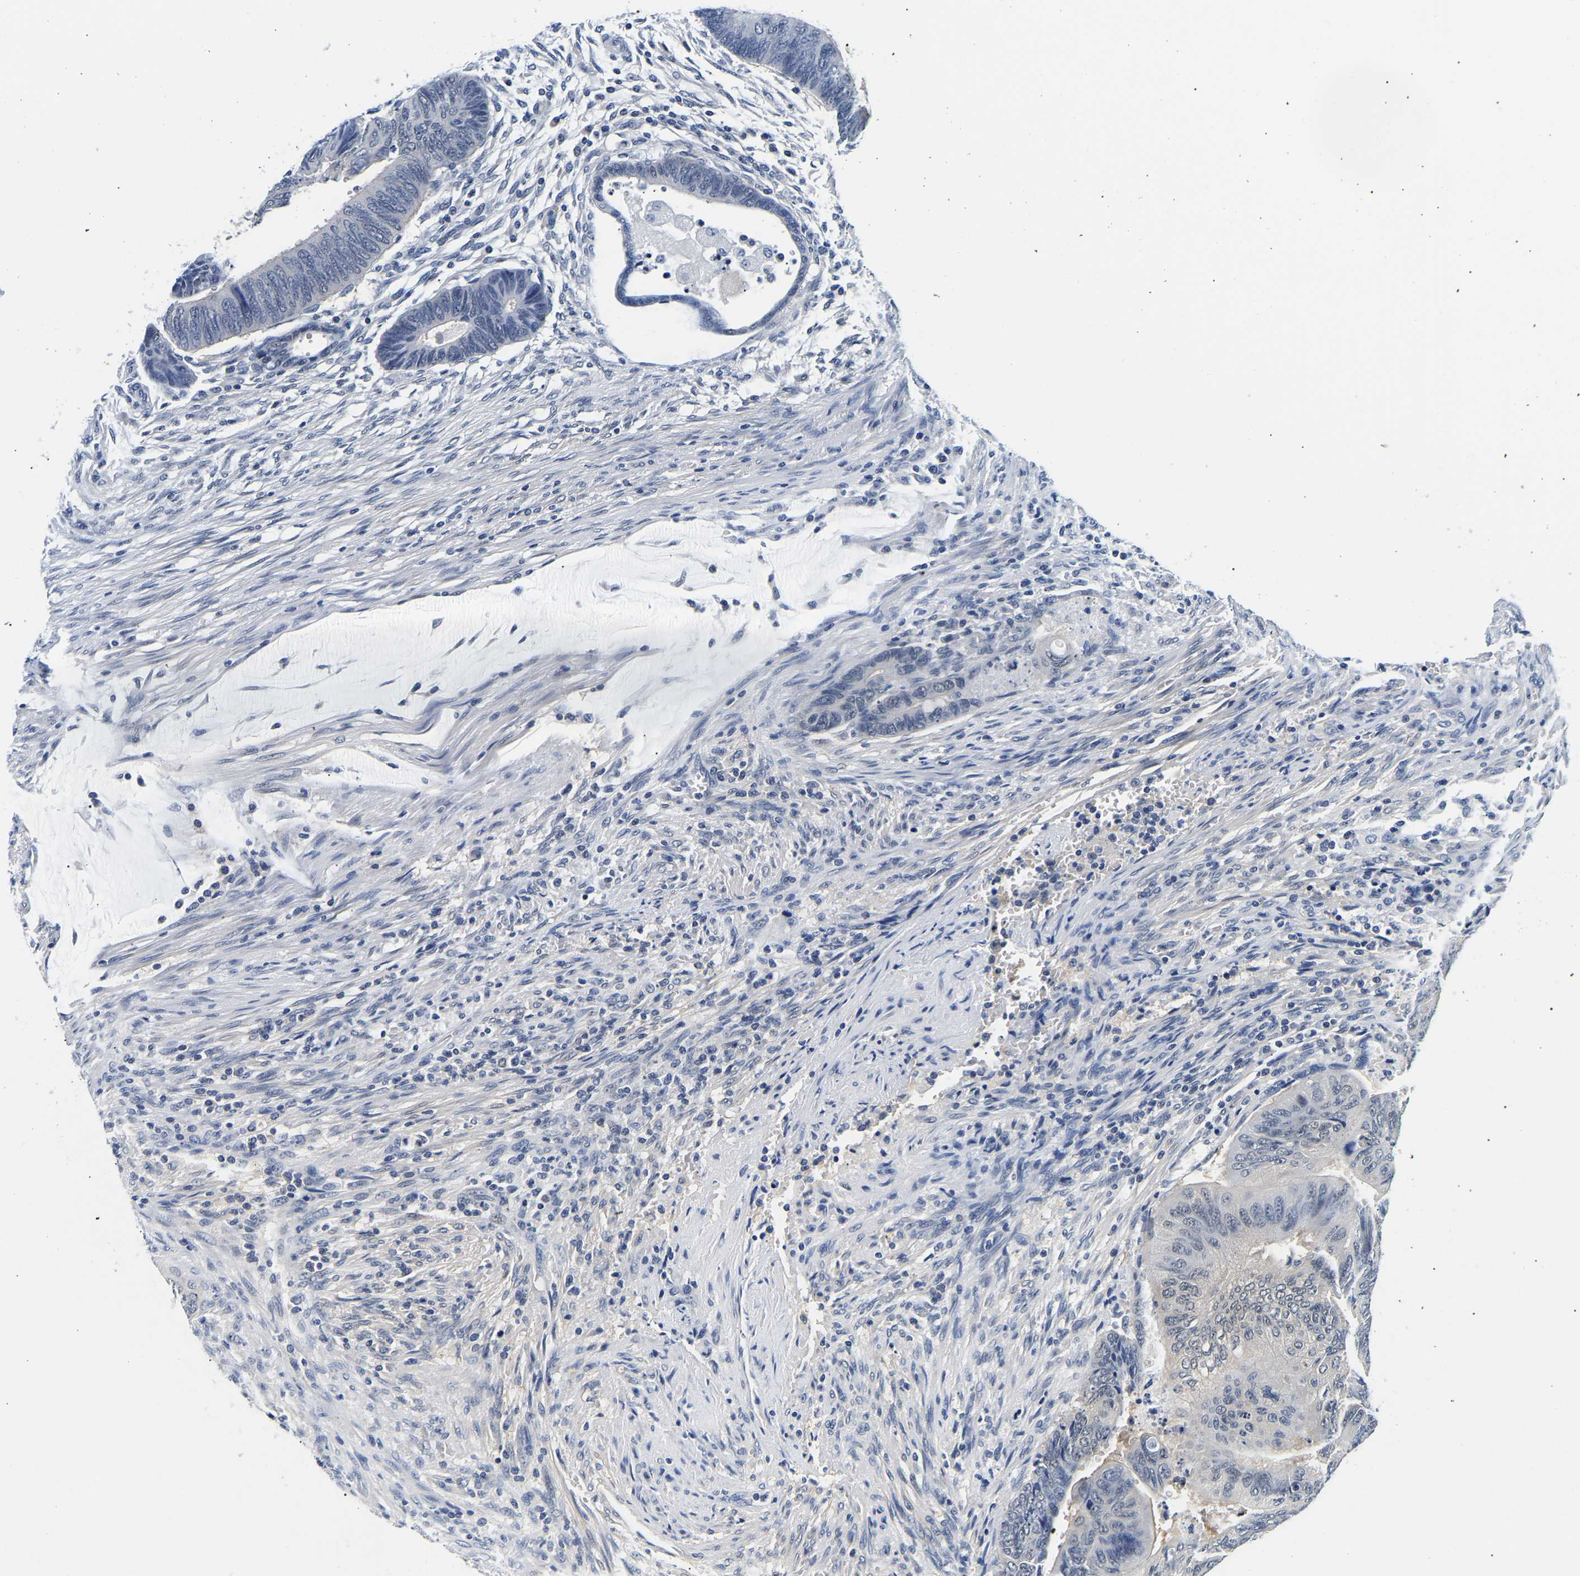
{"staining": {"intensity": "negative", "quantity": "none", "location": "none"}, "tissue": "colorectal cancer", "cell_type": "Tumor cells", "image_type": "cancer", "snomed": [{"axis": "morphology", "description": "Normal tissue, NOS"}, {"axis": "morphology", "description": "Adenocarcinoma, NOS"}, {"axis": "topography", "description": "Rectum"}, {"axis": "topography", "description": "Peripheral nerve tissue"}], "caption": "This is a histopathology image of immunohistochemistry staining of colorectal cancer (adenocarcinoma), which shows no expression in tumor cells.", "gene": "UCHL3", "patient": {"sex": "male", "age": 92}}